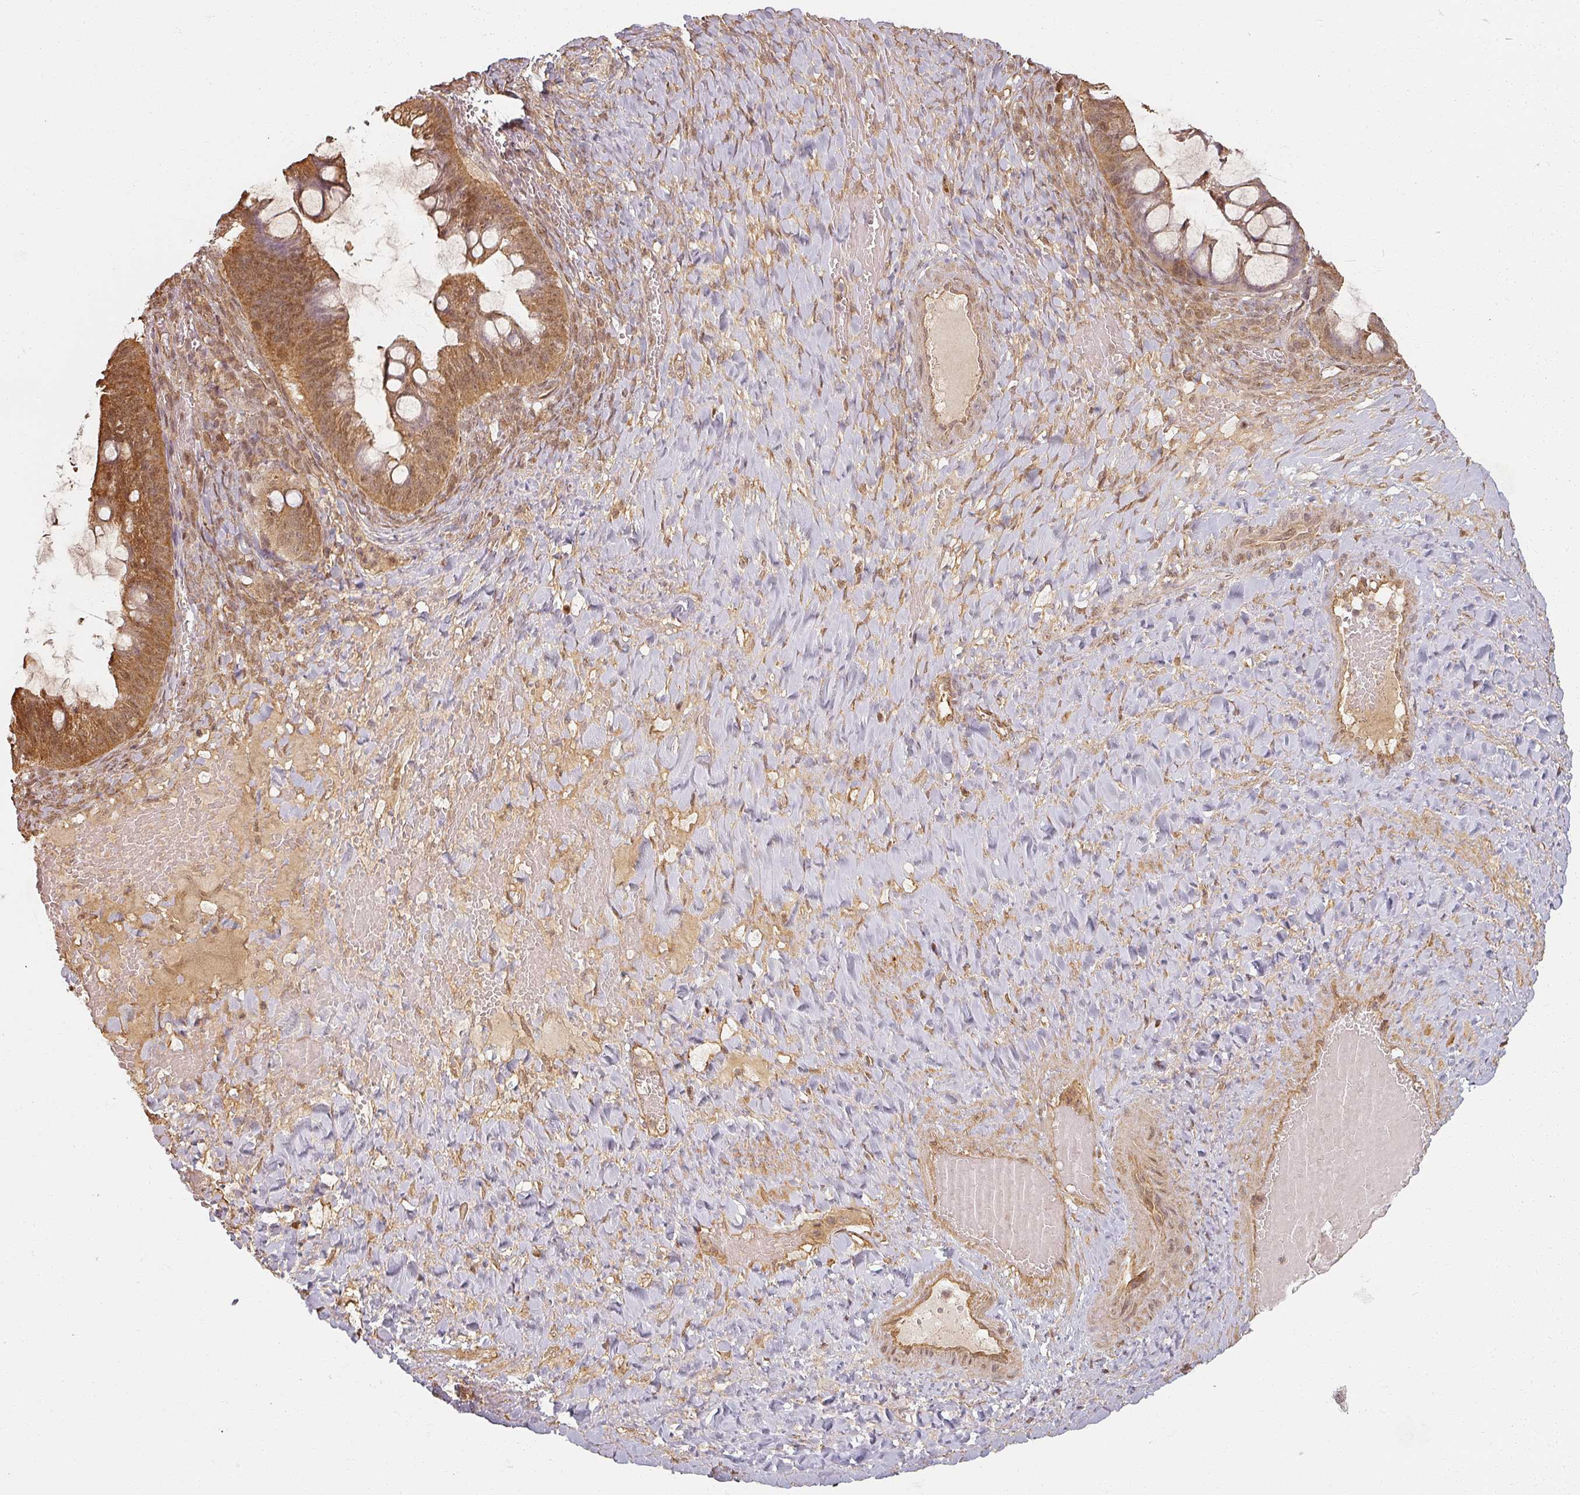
{"staining": {"intensity": "moderate", "quantity": ">75%", "location": "cytoplasmic/membranous,nuclear"}, "tissue": "ovarian cancer", "cell_type": "Tumor cells", "image_type": "cancer", "snomed": [{"axis": "morphology", "description": "Cystadenocarcinoma, mucinous, NOS"}, {"axis": "topography", "description": "Ovary"}], "caption": "Immunohistochemical staining of ovarian cancer (mucinous cystadenocarcinoma) displays moderate cytoplasmic/membranous and nuclear protein staining in about >75% of tumor cells.", "gene": "MED19", "patient": {"sex": "female", "age": 73}}